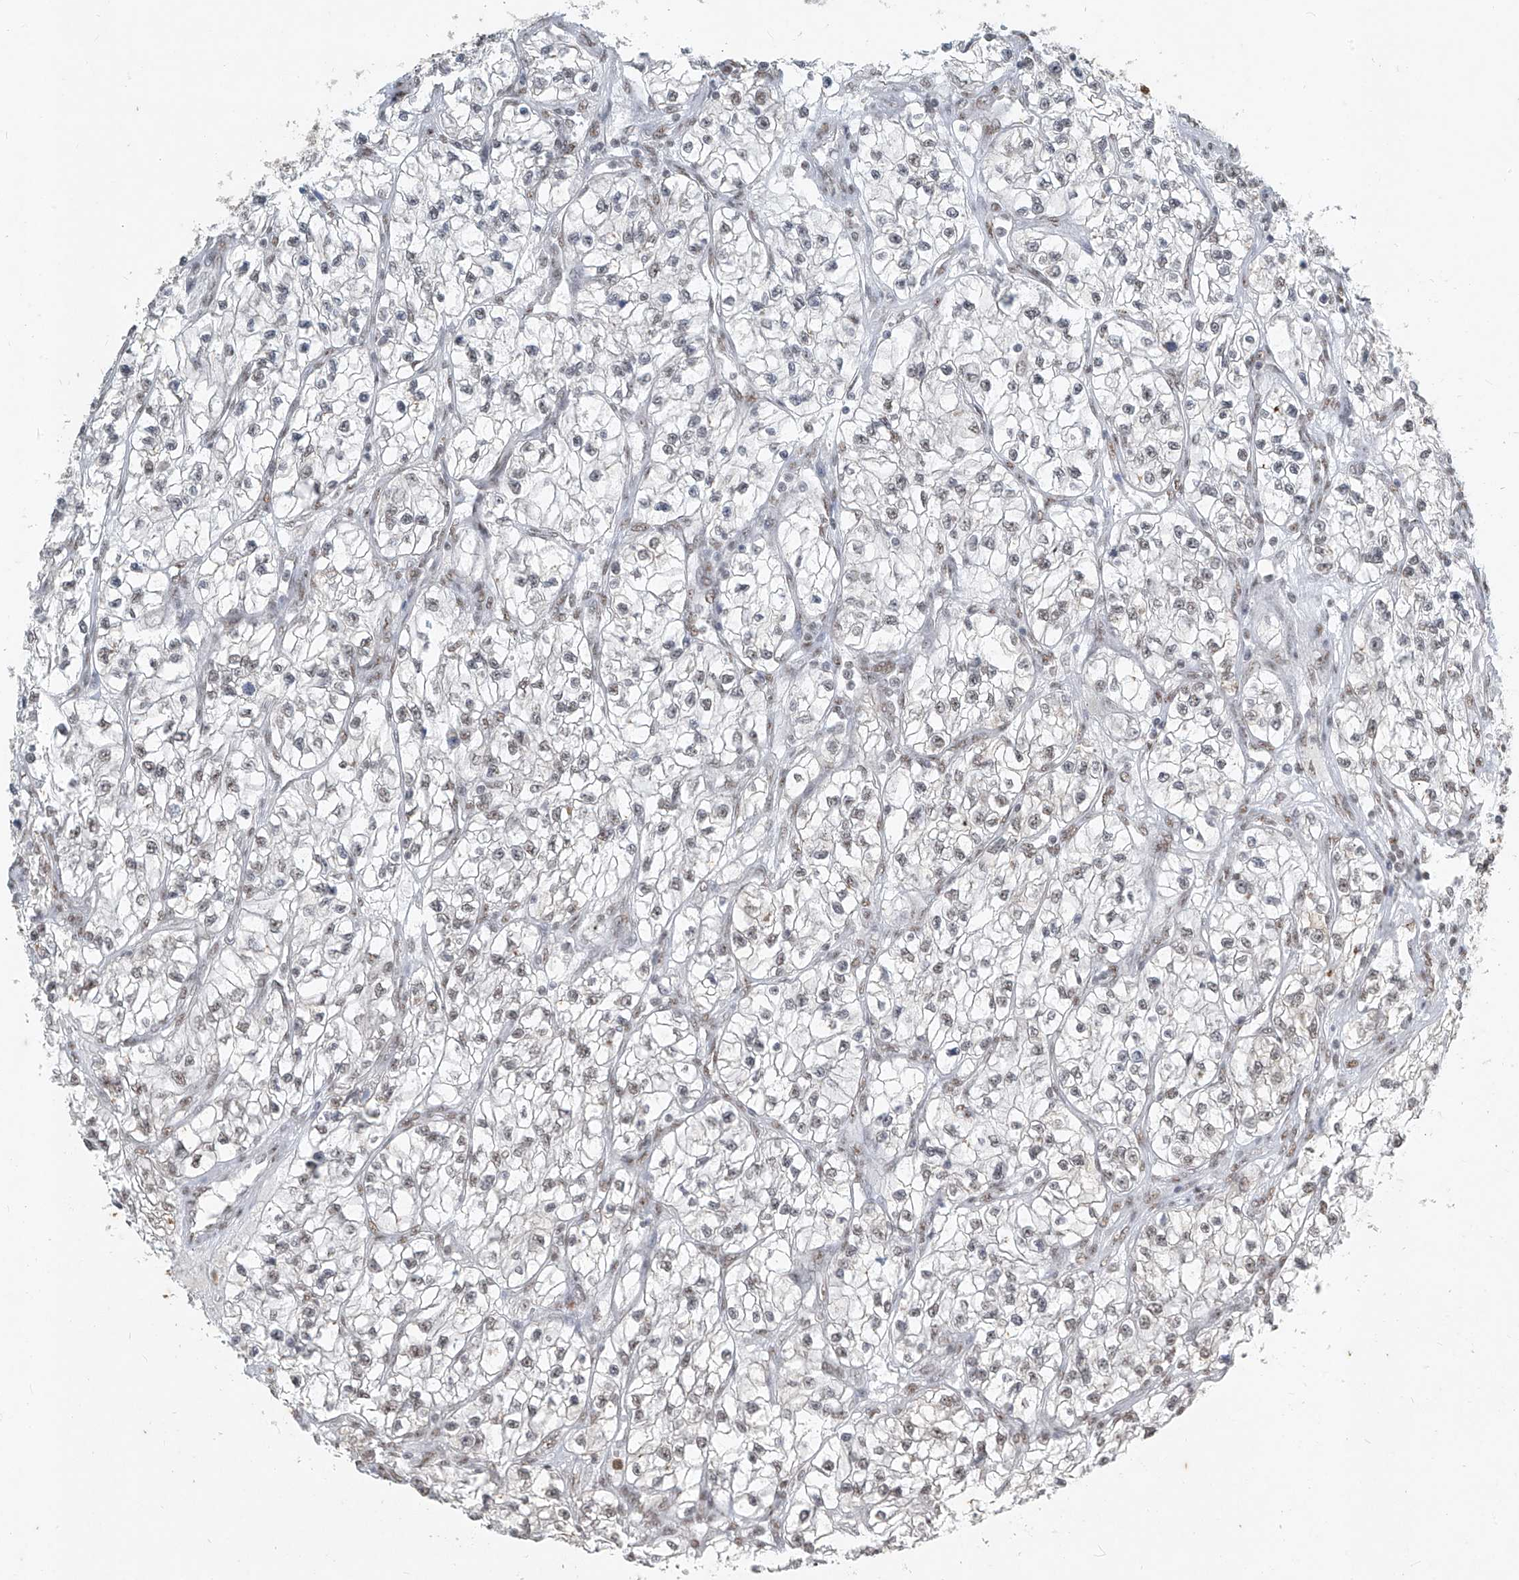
{"staining": {"intensity": "negative", "quantity": "none", "location": "none"}, "tissue": "renal cancer", "cell_type": "Tumor cells", "image_type": "cancer", "snomed": [{"axis": "morphology", "description": "Adenocarcinoma, NOS"}, {"axis": "topography", "description": "Kidney"}], "caption": "Immunohistochemistry image of human renal adenocarcinoma stained for a protein (brown), which exhibits no expression in tumor cells.", "gene": "TFEC", "patient": {"sex": "female", "age": 57}}